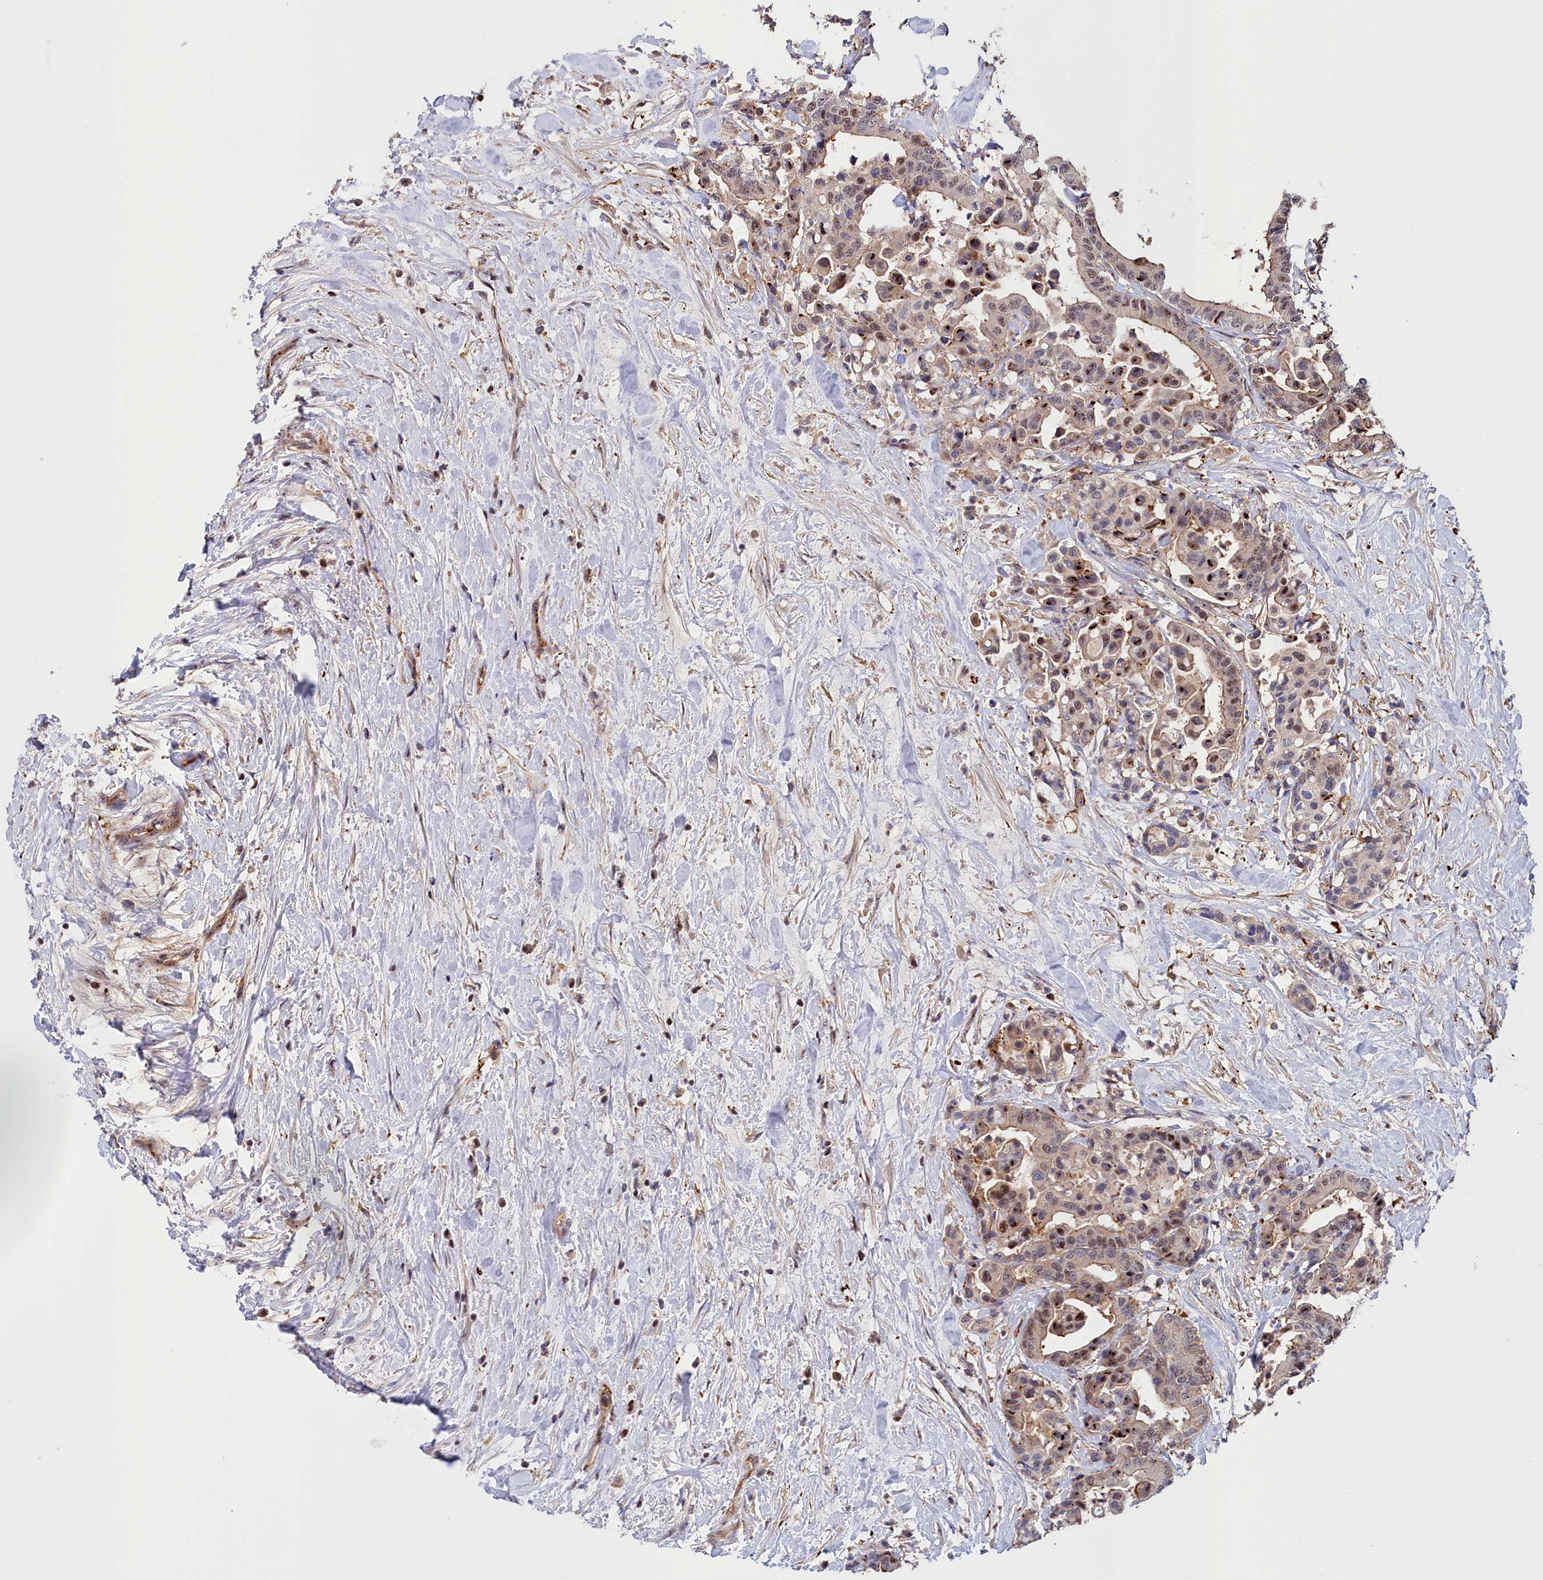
{"staining": {"intensity": "weak", "quantity": "25%-75%", "location": "cytoplasmic/membranous,nuclear"}, "tissue": "colorectal cancer", "cell_type": "Tumor cells", "image_type": "cancer", "snomed": [{"axis": "morphology", "description": "Normal tissue, NOS"}, {"axis": "morphology", "description": "Adenocarcinoma, NOS"}, {"axis": "topography", "description": "Colon"}], "caption": "The histopathology image demonstrates immunohistochemical staining of adenocarcinoma (colorectal). There is weak cytoplasmic/membranous and nuclear expression is identified in approximately 25%-75% of tumor cells. (Brightfield microscopy of DAB IHC at high magnification).", "gene": "NEURL4", "patient": {"sex": "male", "age": 82}}